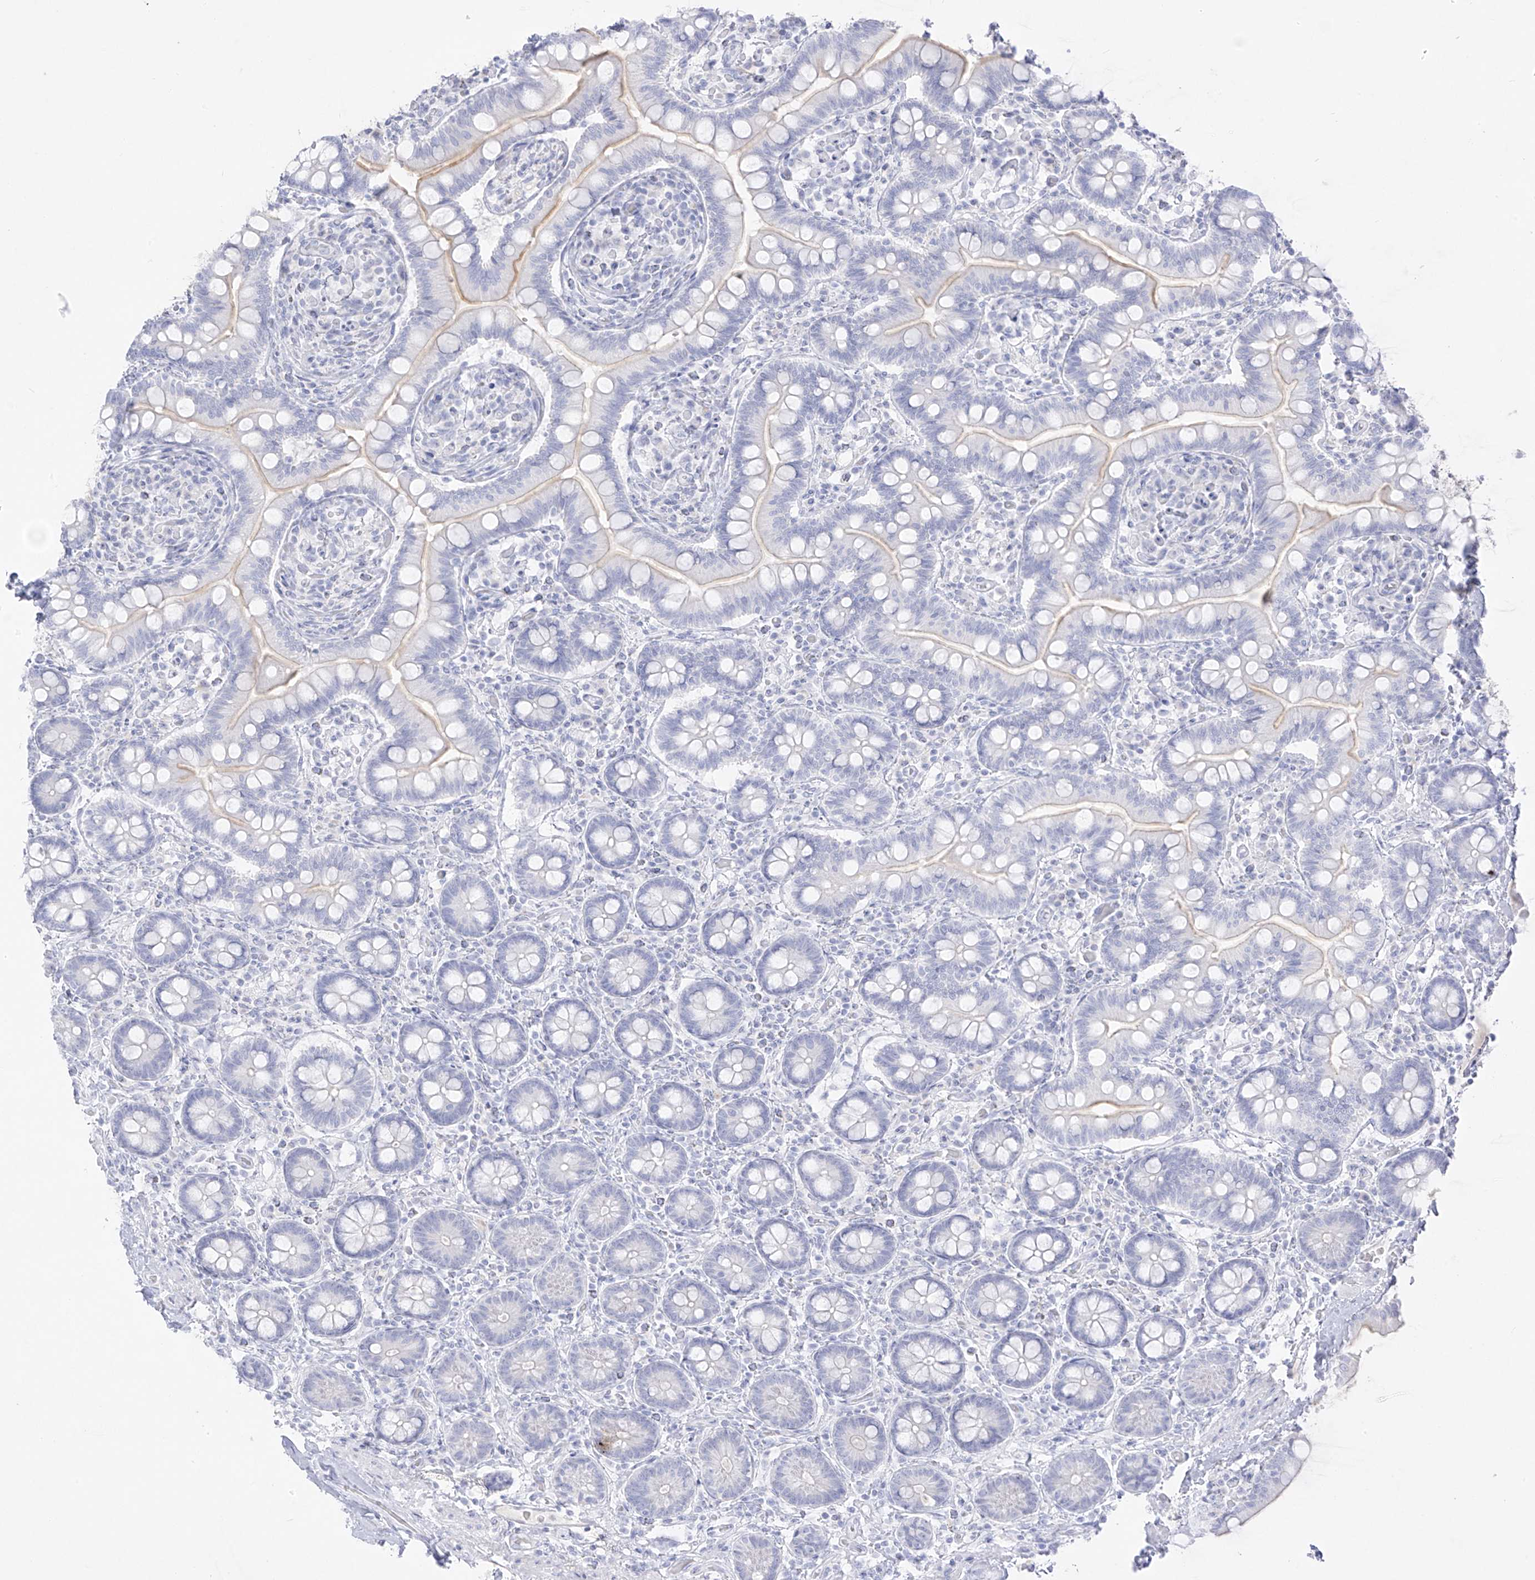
{"staining": {"intensity": "negative", "quantity": "none", "location": "none"}, "tissue": "small intestine", "cell_type": "Glandular cells", "image_type": "normal", "snomed": [{"axis": "morphology", "description": "Normal tissue, NOS"}, {"axis": "topography", "description": "Small intestine"}], "caption": "DAB immunohistochemical staining of unremarkable small intestine displays no significant positivity in glandular cells.", "gene": "TGM4", "patient": {"sex": "female", "age": 64}}